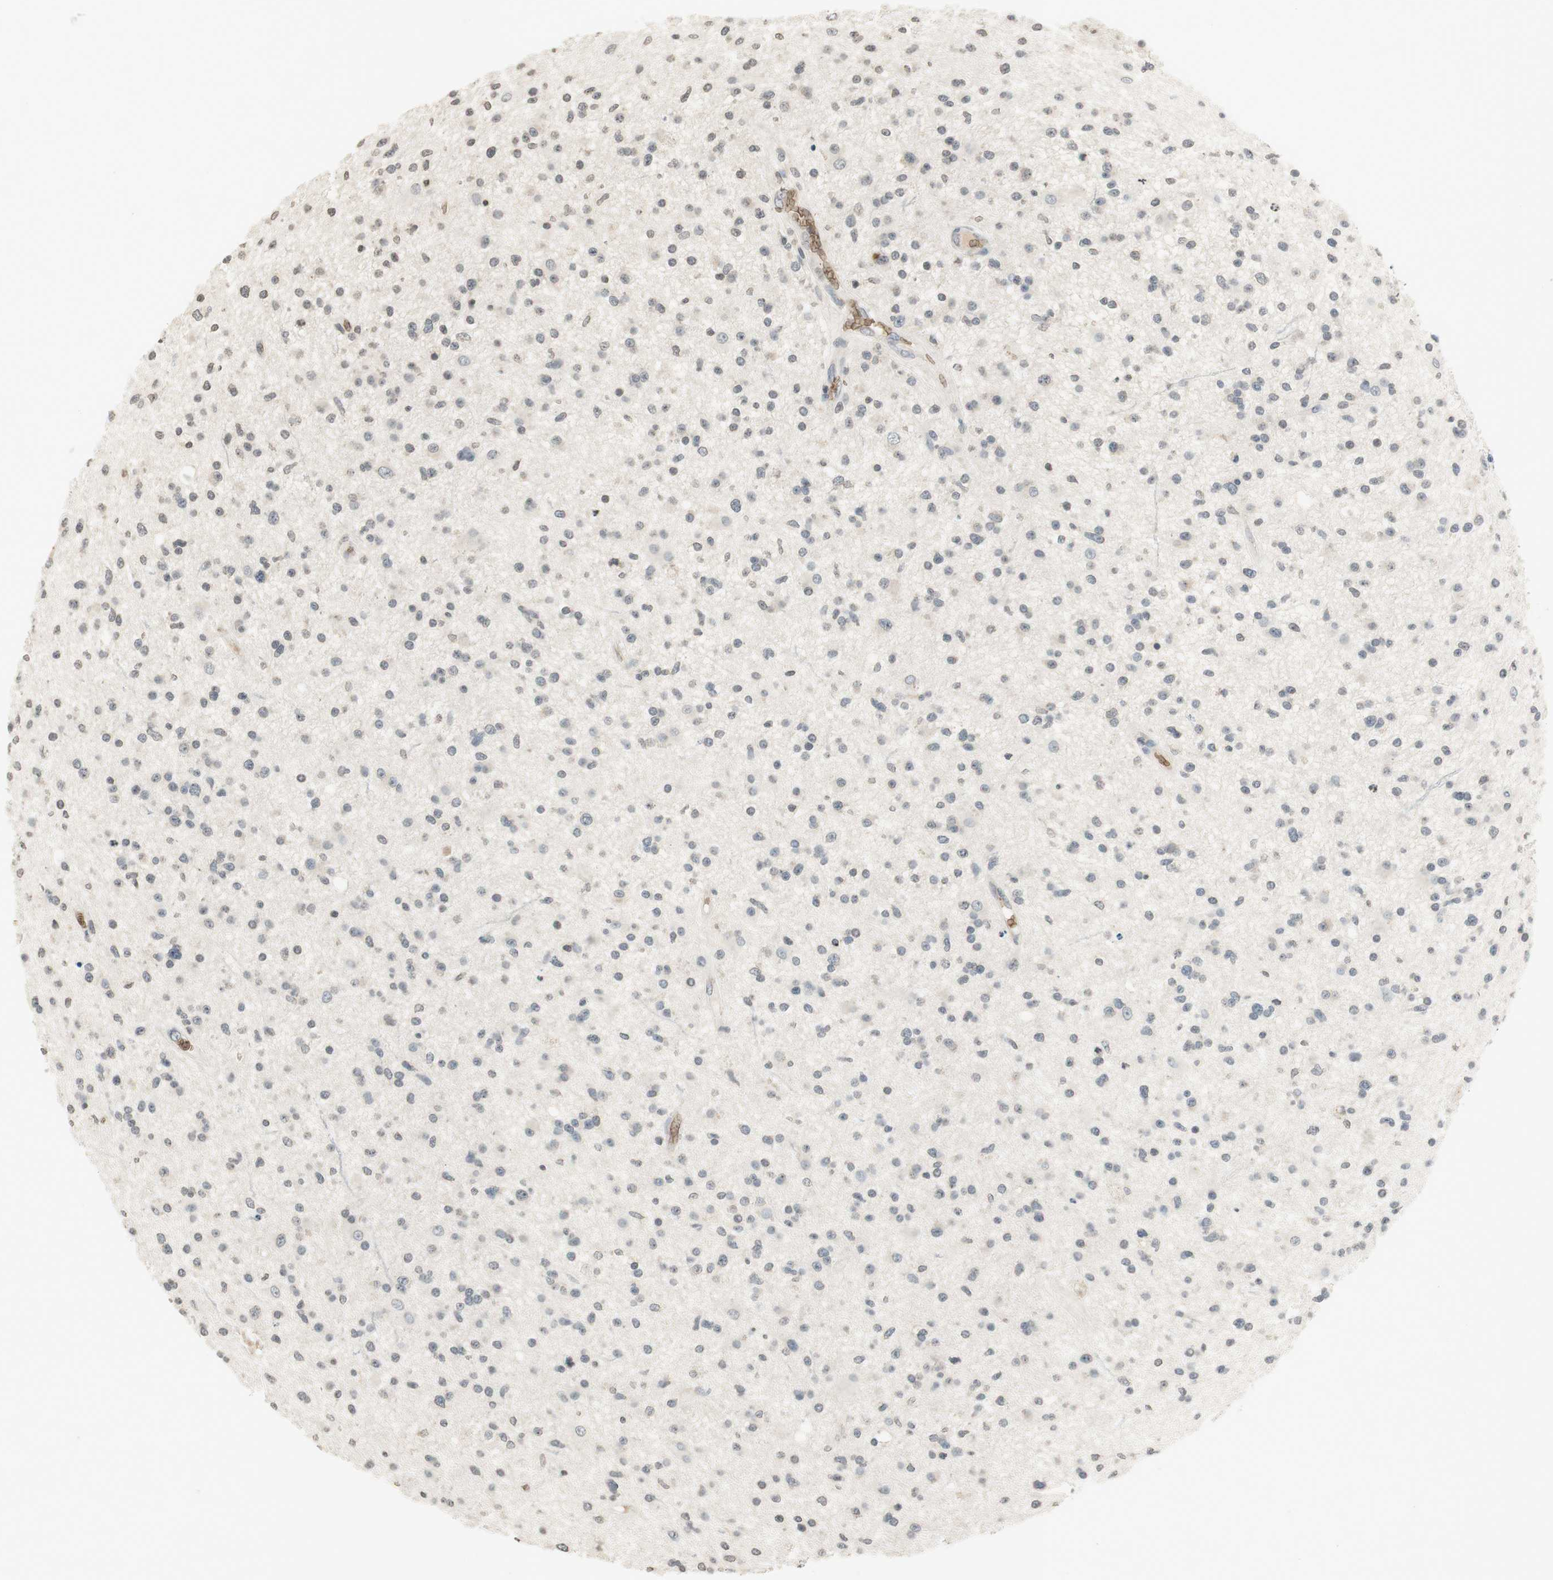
{"staining": {"intensity": "negative", "quantity": "none", "location": "none"}, "tissue": "glioma", "cell_type": "Tumor cells", "image_type": "cancer", "snomed": [{"axis": "morphology", "description": "Glioma, malignant, High grade"}, {"axis": "topography", "description": "Brain"}], "caption": "Protein analysis of high-grade glioma (malignant) shows no significant positivity in tumor cells.", "gene": "GYPC", "patient": {"sex": "male", "age": 33}}